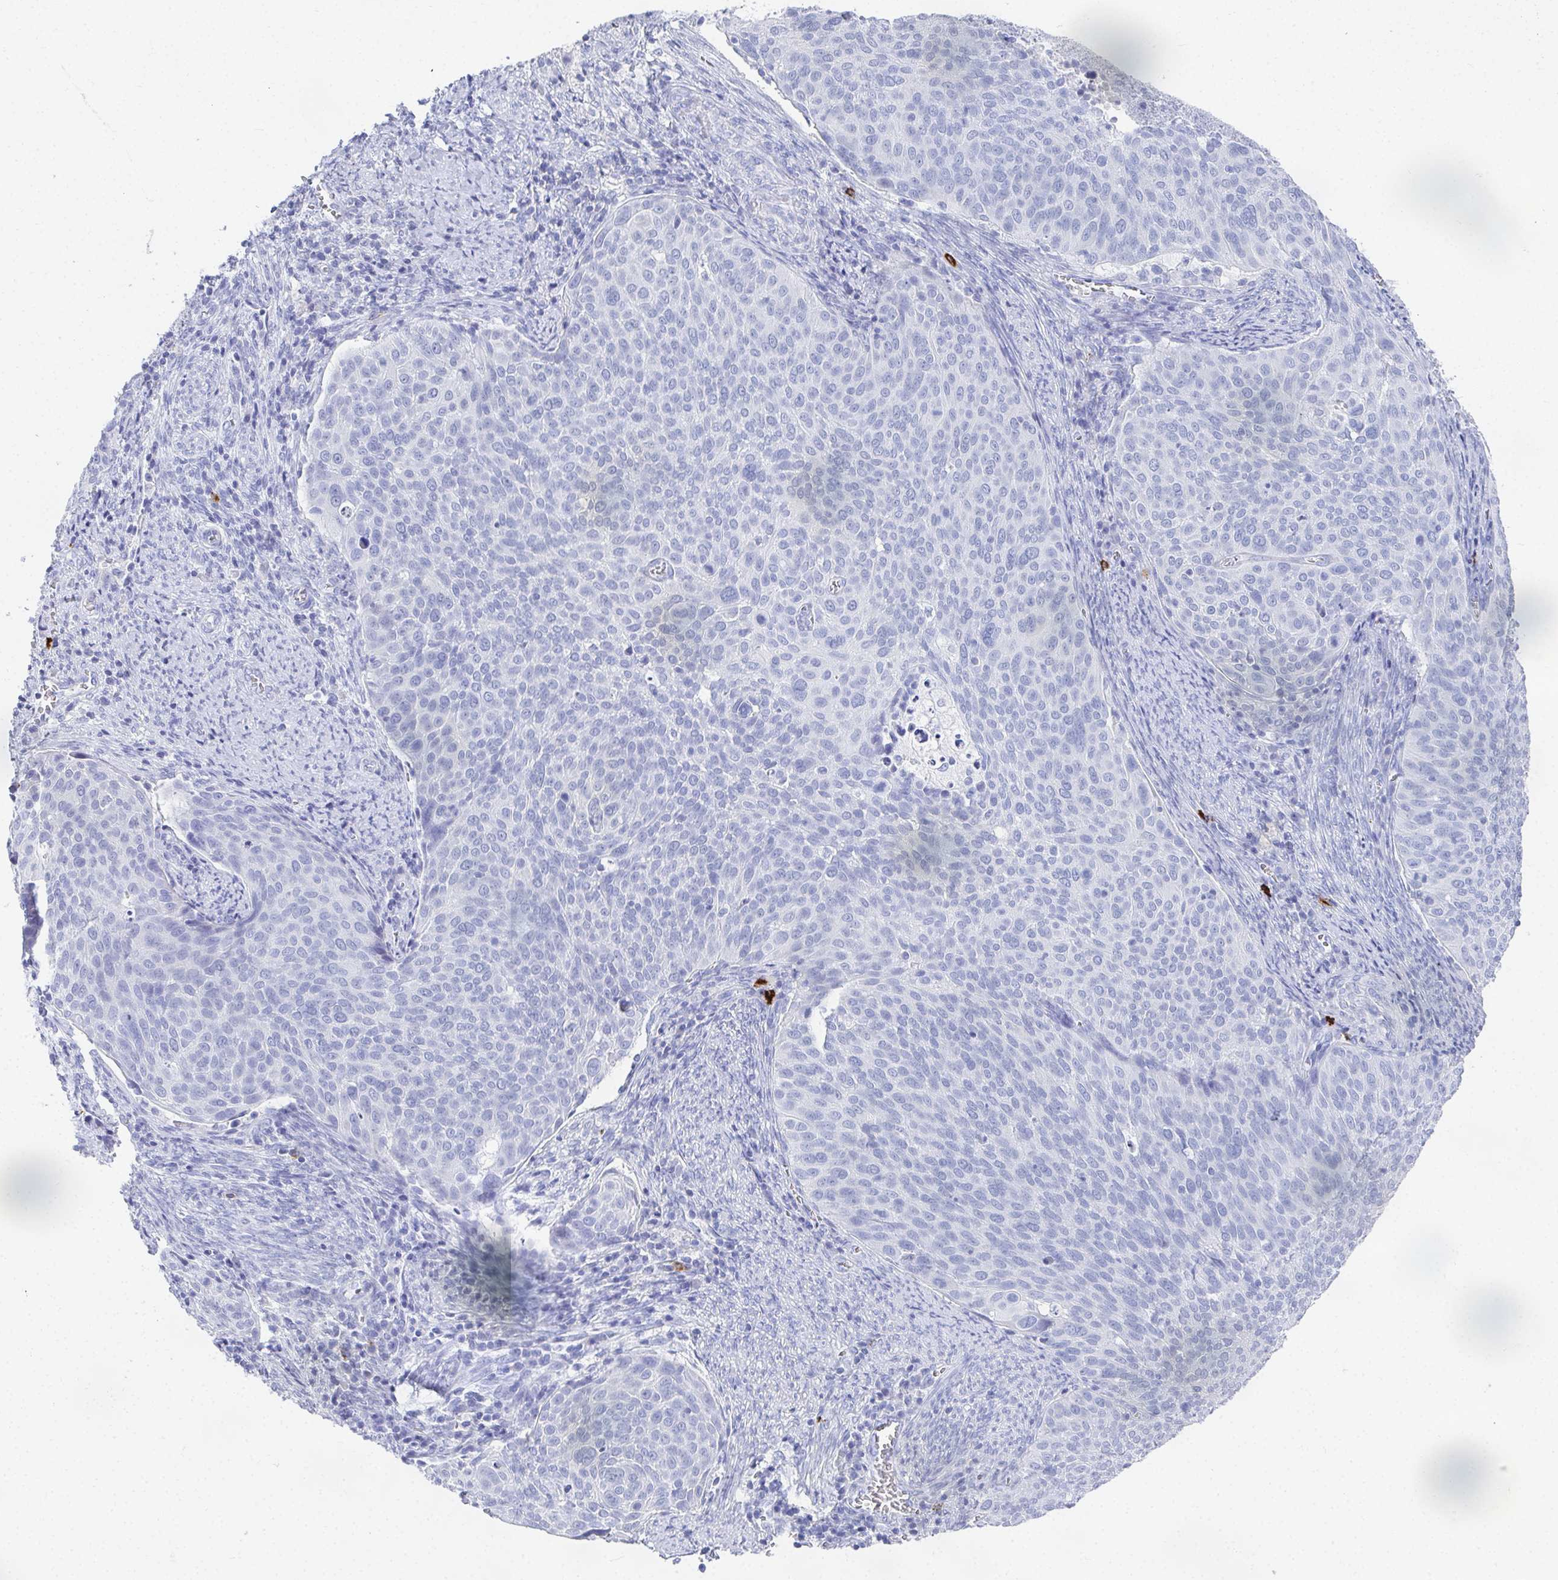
{"staining": {"intensity": "negative", "quantity": "none", "location": "none"}, "tissue": "cervical cancer", "cell_type": "Tumor cells", "image_type": "cancer", "snomed": [{"axis": "morphology", "description": "Squamous cell carcinoma, NOS"}, {"axis": "topography", "description": "Cervix"}], "caption": "Human squamous cell carcinoma (cervical) stained for a protein using IHC exhibits no expression in tumor cells.", "gene": "GRIA1", "patient": {"sex": "female", "age": 39}}